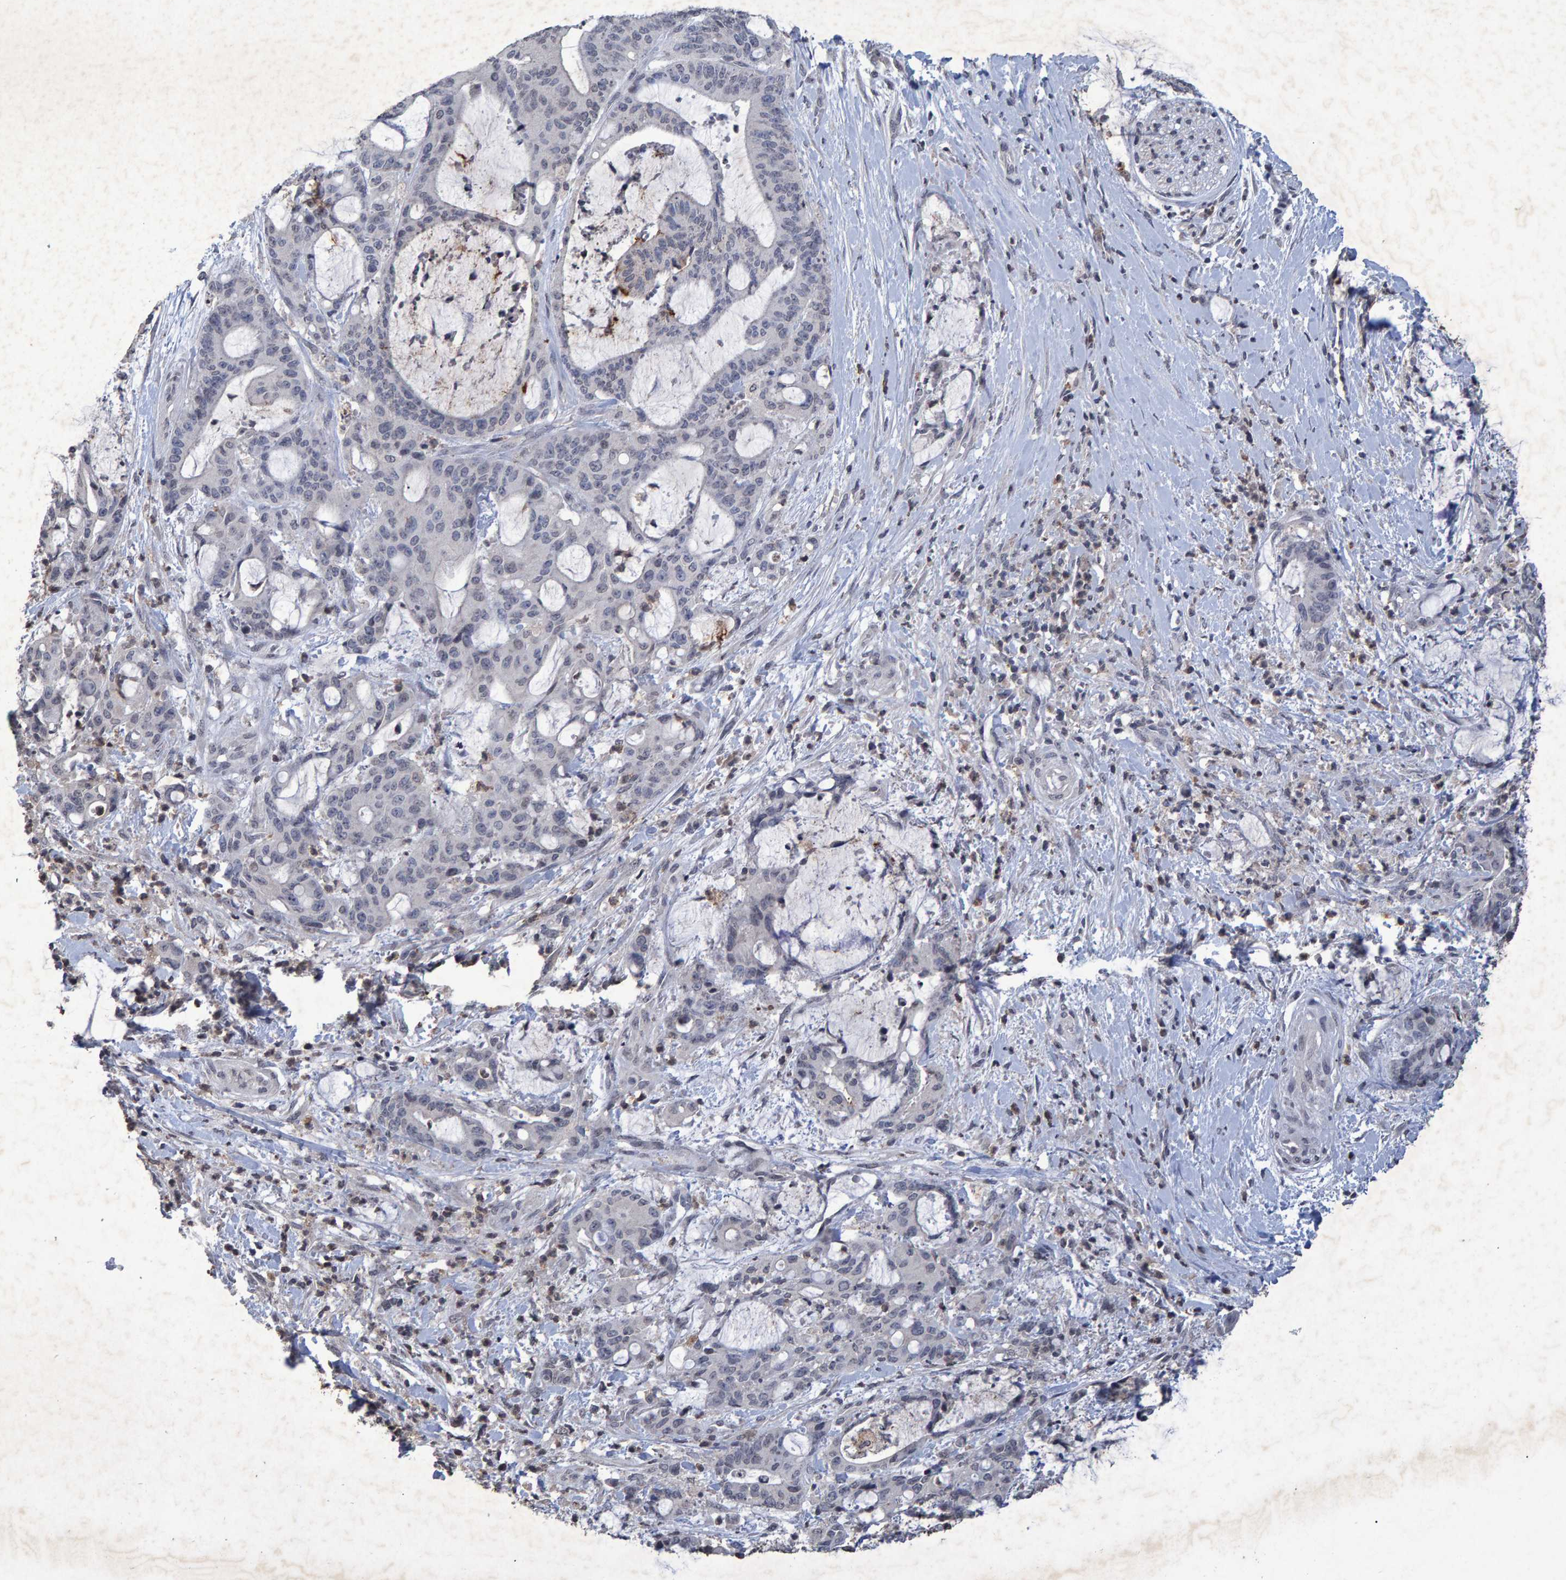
{"staining": {"intensity": "negative", "quantity": "none", "location": "none"}, "tissue": "liver cancer", "cell_type": "Tumor cells", "image_type": "cancer", "snomed": [{"axis": "morphology", "description": "Normal tissue, NOS"}, {"axis": "morphology", "description": "Cholangiocarcinoma"}, {"axis": "topography", "description": "Liver"}, {"axis": "topography", "description": "Peripheral nerve tissue"}], "caption": "A high-resolution micrograph shows IHC staining of liver cancer (cholangiocarcinoma), which reveals no significant positivity in tumor cells. Brightfield microscopy of IHC stained with DAB (3,3'-diaminobenzidine) (brown) and hematoxylin (blue), captured at high magnification.", "gene": "GALC", "patient": {"sex": "female", "age": 73}}